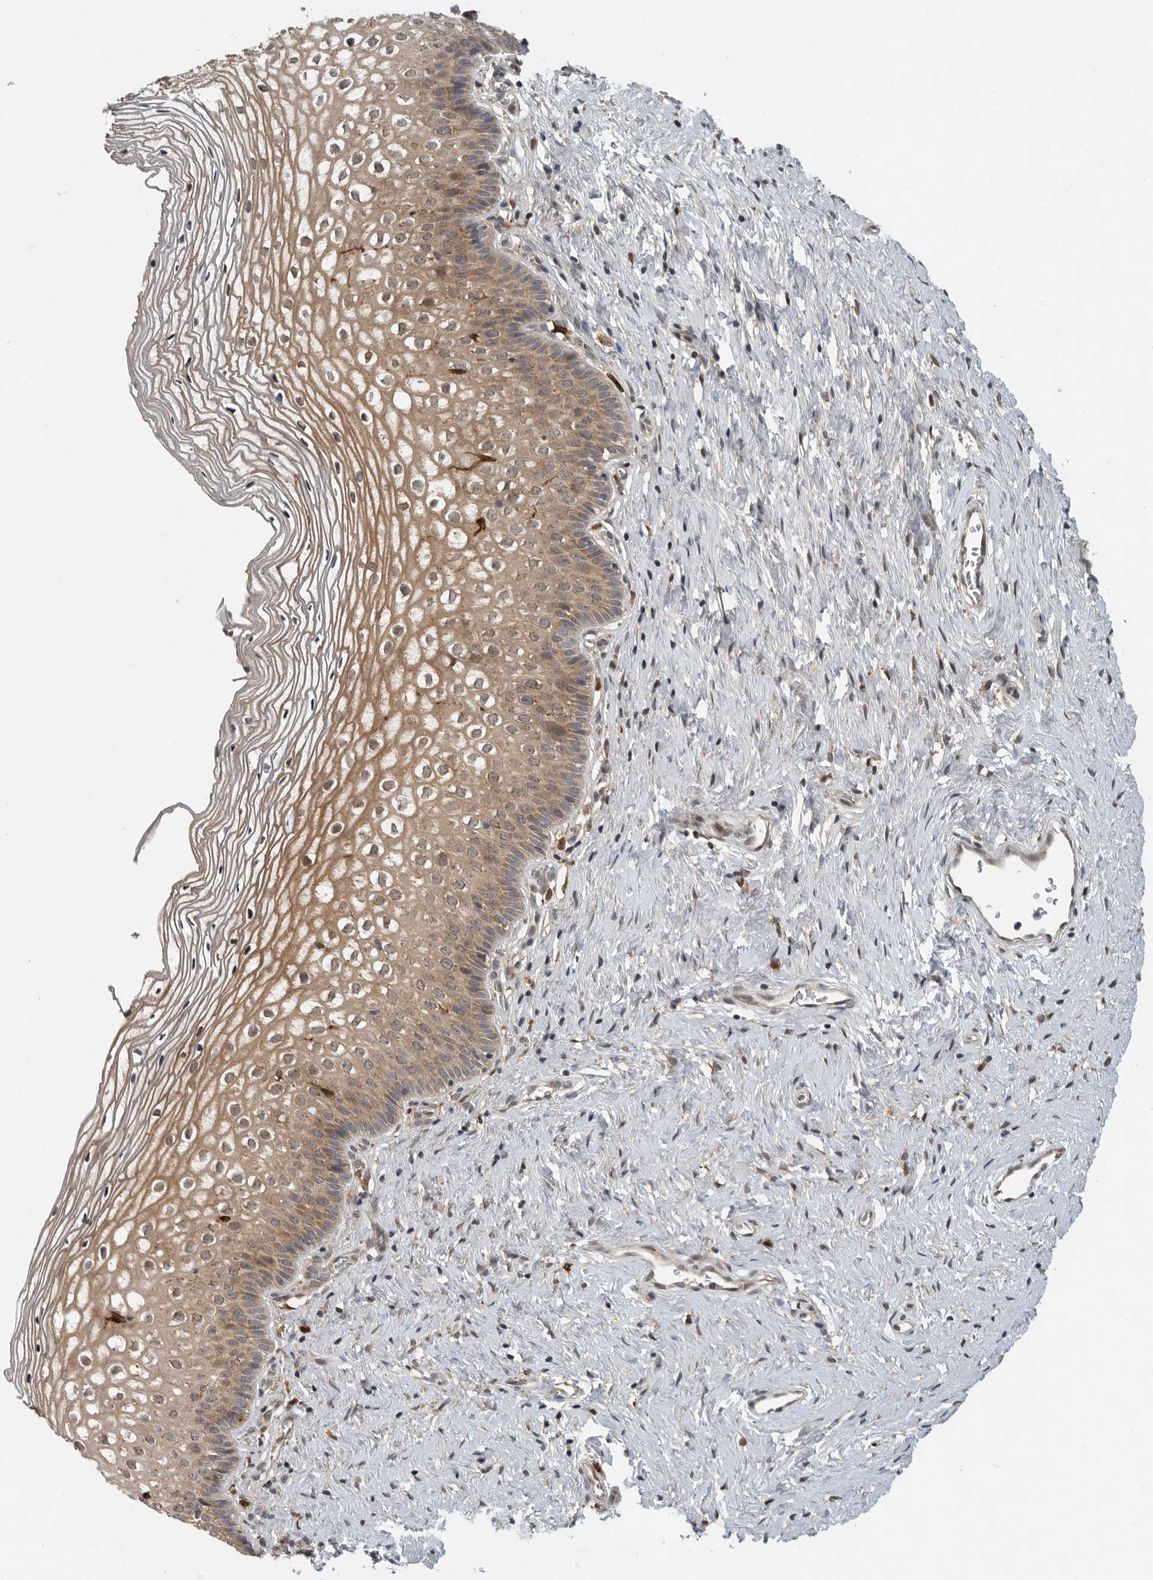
{"staining": {"intensity": "moderate", "quantity": ">75%", "location": "cytoplasmic/membranous"}, "tissue": "cervix", "cell_type": "Squamous epithelial cells", "image_type": "normal", "snomed": [{"axis": "morphology", "description": "Normal tissue, NOS"}, {"axis": "topography", "description": "Cervix"}], "caption": "The image shows staining of unremarkable cervix, revealing moderate cytoplasmic/membranous protein staining (brown color) within squamous epithelial cells. (Stains: DAB in brown, nuclei in blue, Microscopy: brightfield microscopy at high magnification).", "gene": "OSBPL9", "patient": {"sex": "female", "age": 27}}